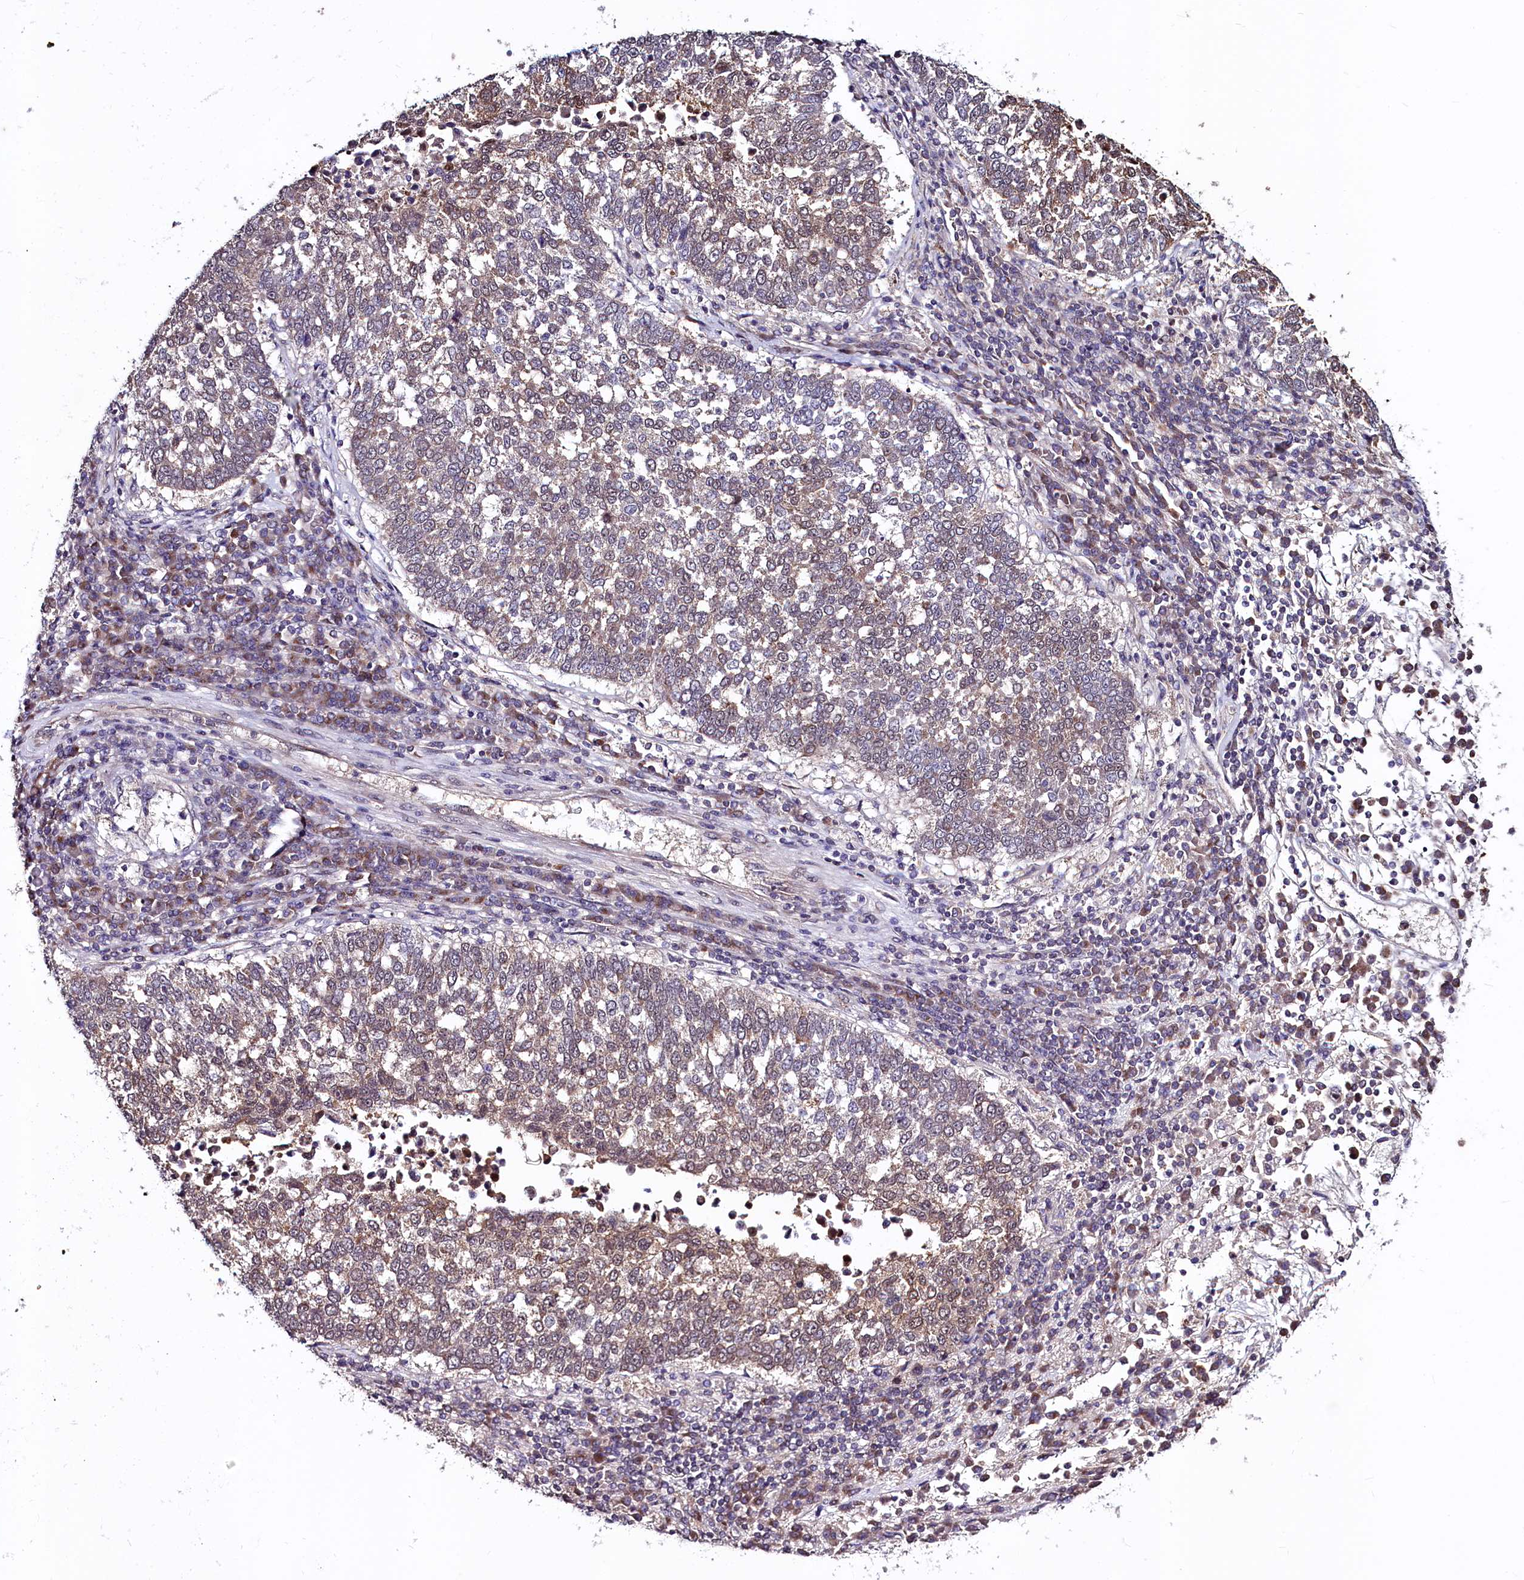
{"staining": {"intensity": "moderate", "quantity": "25%-75%", "location": "cytoplasmic/membranous"}, "tissue": "lung cancer", "cell_type": "Tumor cells", "image_type": "cancer", "snomed": [{"axis": "morphology", "description": "Squamous cell carcinoma, NOS"}, {"axis": "topography", "description": "Lung"}], "caption": "Squamous cell carcinoma (lung) was stained to show a protein in brown. There is medium levels of moderate cytoplasmic/membranous expression in approximately 25%-75% of tumor cells.", "gene": "SEC24C", "patient": {"sex": "male", "age": 73}}